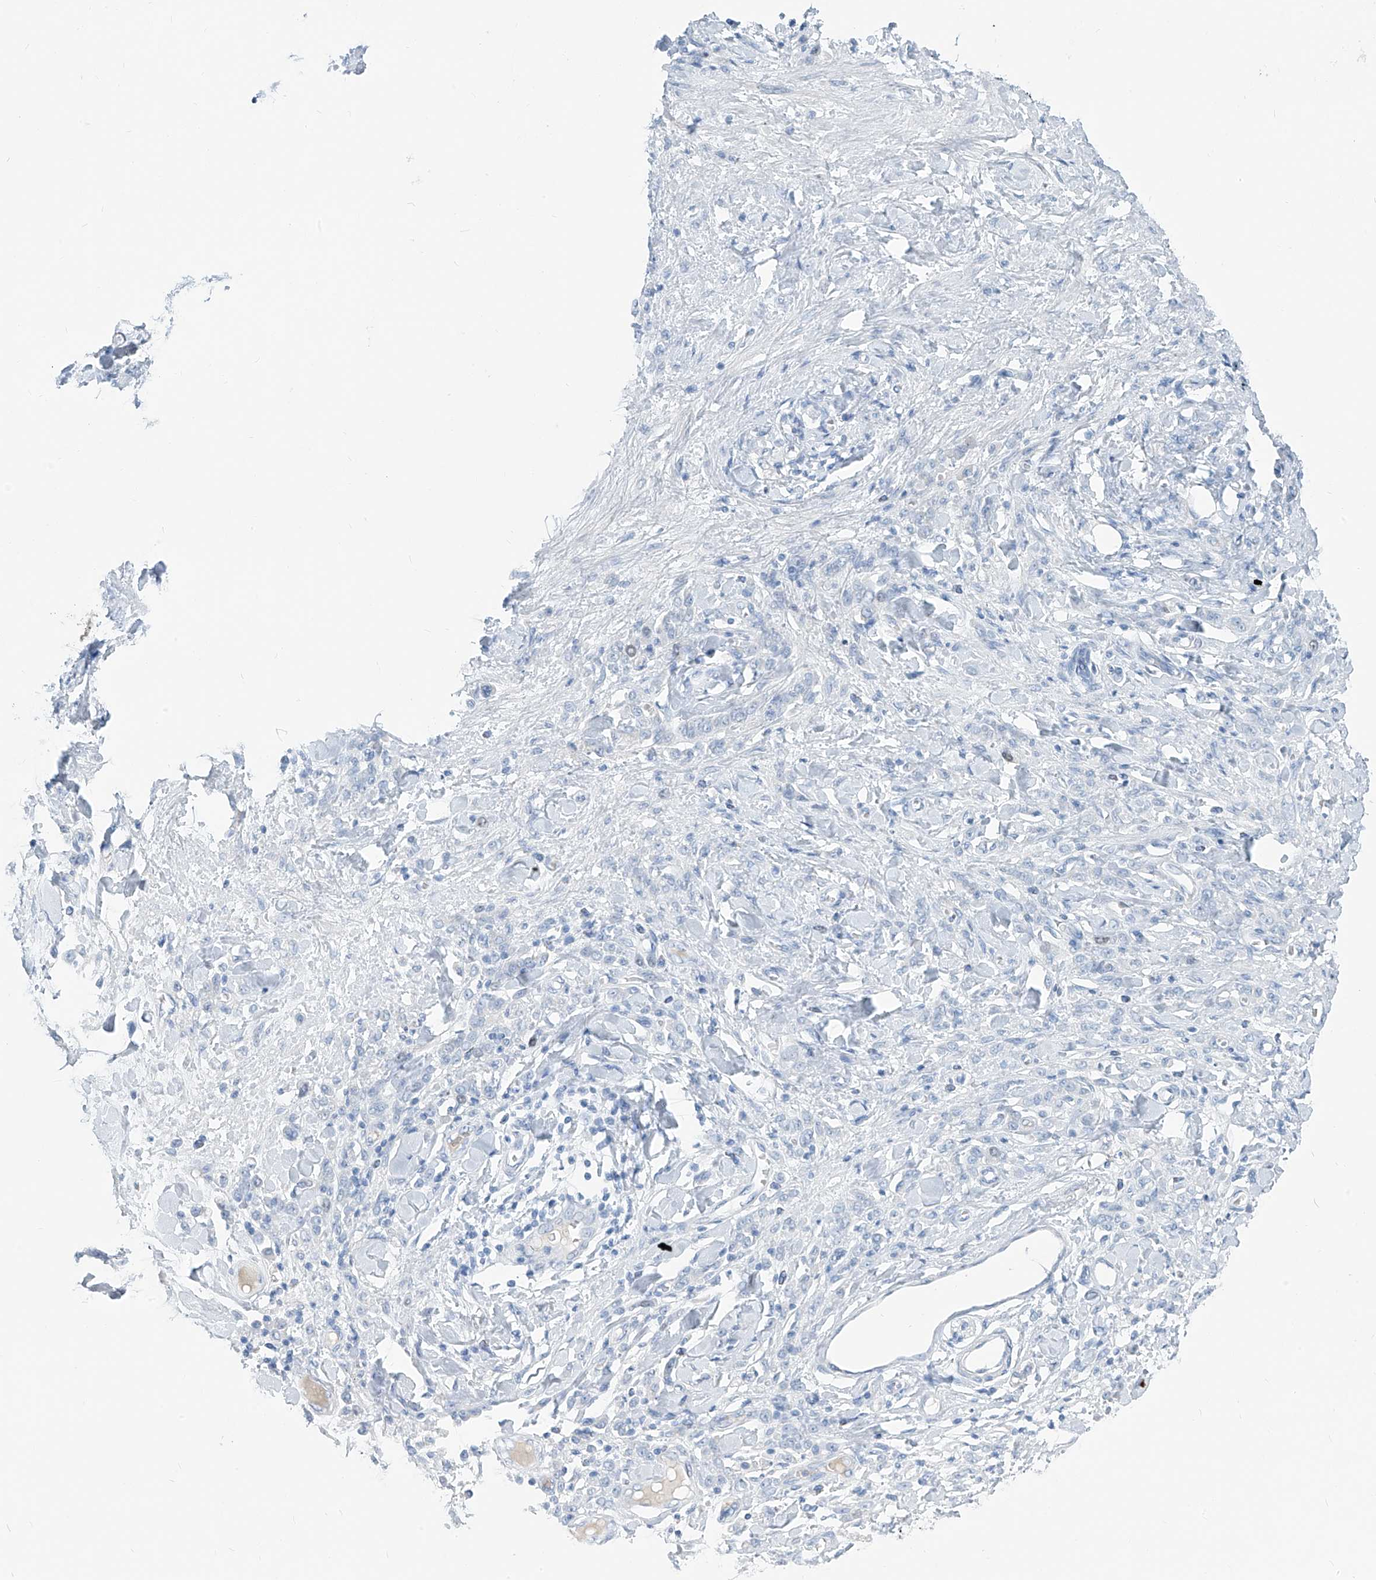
{"staining": {"intensity": "negative", "quantity": "none", "location": "none"}, "tissue": "stomach cancer", "cell_type": "Tumor cells", "image_type": "cancer", "snomed": [{"axis": "morphology", "description": "Normal tissue, NOS"}, {"axis": "morphology", "description": "Adenocarcinoma, NOS"}, {"axis": "topography", "description": "Stomach"}], "caption": "An IHC photomicrograph of adenocarcinoma (stomach) is shown. There is no staining in tumor cells of adenocarcinoma (stomach).", "gene": "SGO2", "patient": {"sex": "male", "age": 82}}